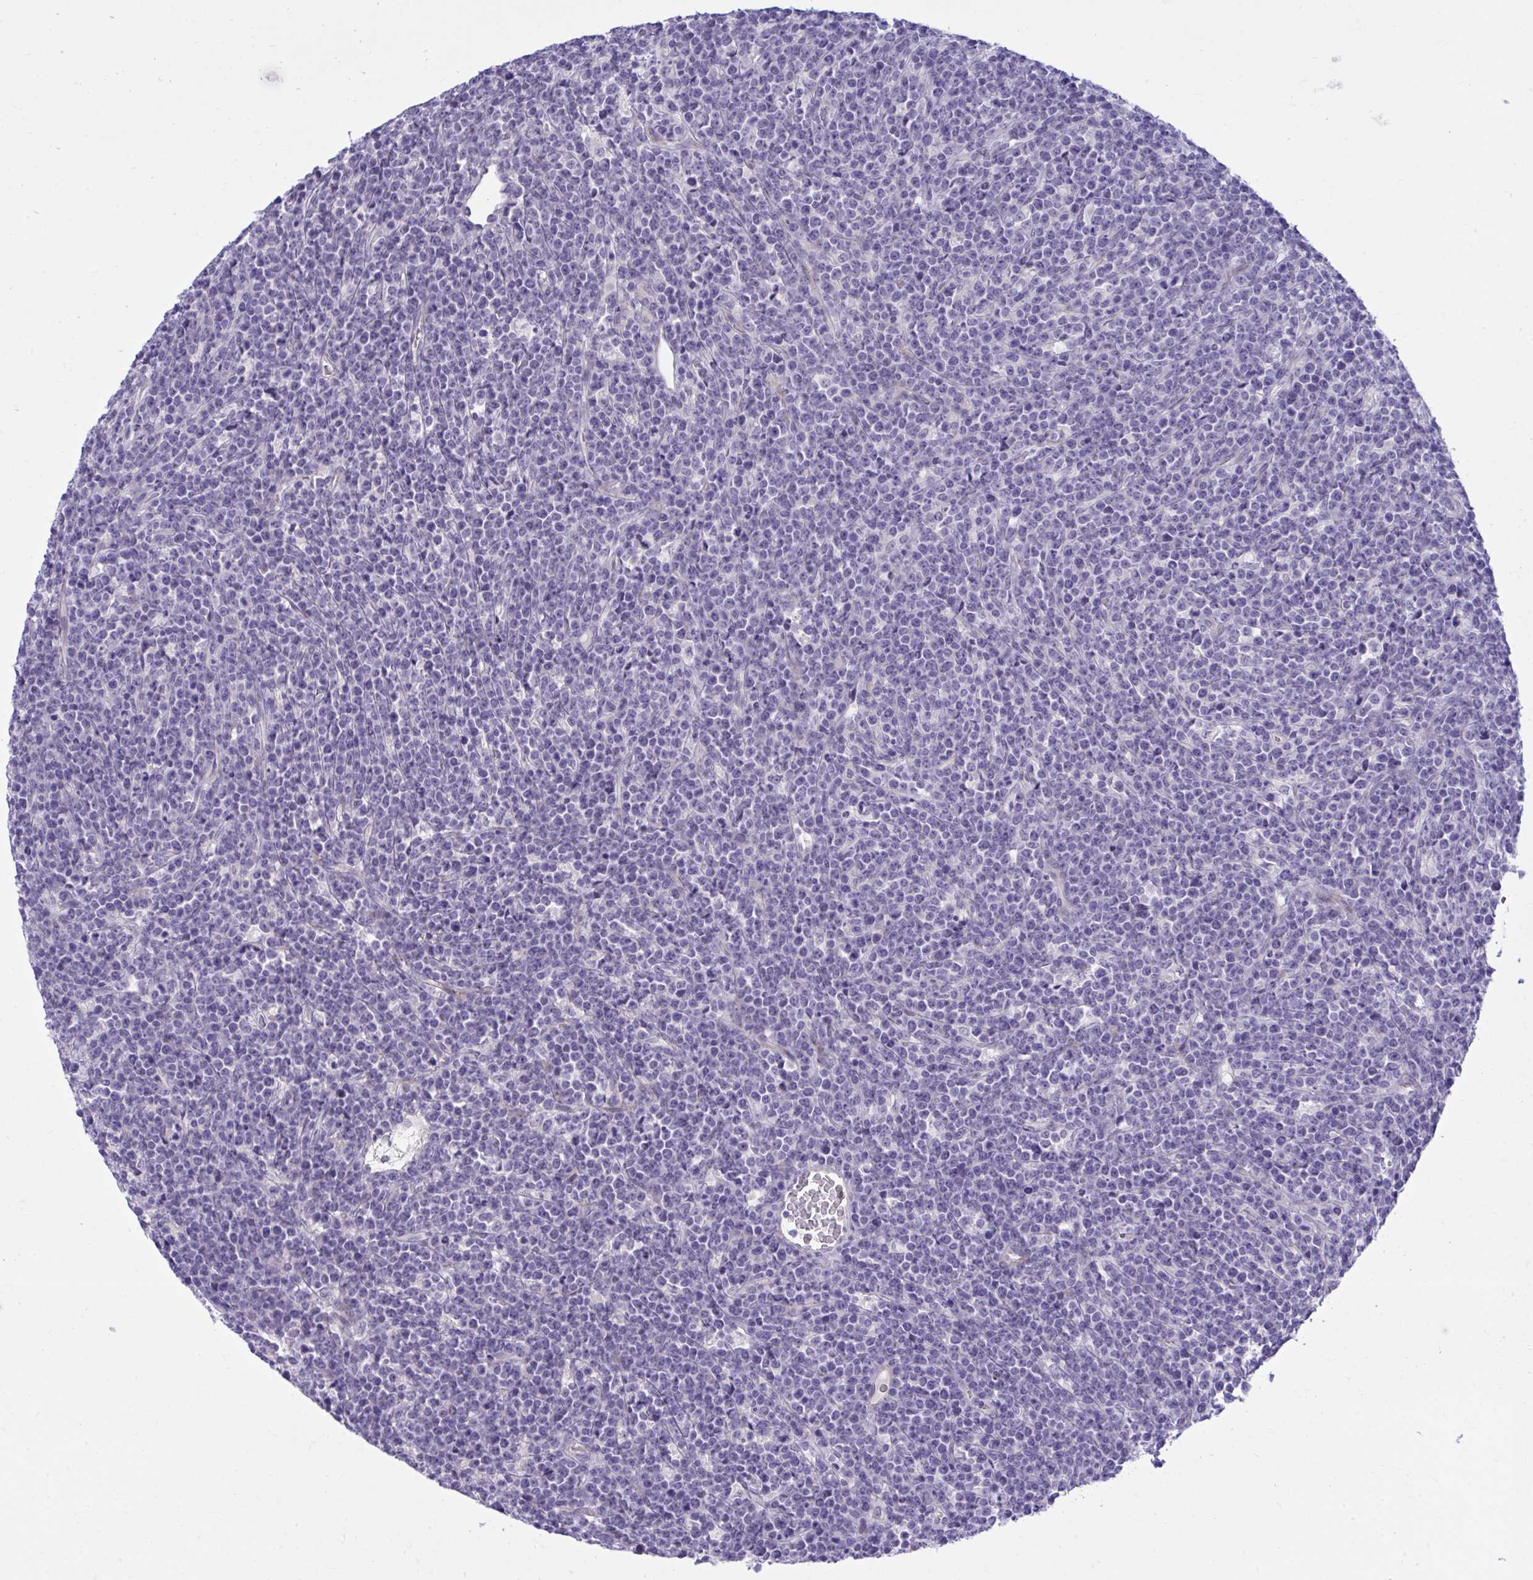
{"staining": {"intensity": "negative", "quantity": "none", "location": "none"}, "tissue": "lymphoma", "cell_type": "Tumor cells", "image_type": "cancer", "snomed": [{"axis": "morphology", "description": "Malignant lymphoma, non-Hodgkin's type, High grade"}, {"axis": "topography", "description": "Ovary"}], "caption": "Tumor cells show no significant positivity in malignant lymphoma, non-Hodgkin's type (high-grade). (DAB (3,3'-diaminobenzidine) immunohistochemistry (IHC) with hematoxylin counter stain).", "gene": "MED9", "patient": {"sex": "female", "age": 56}}